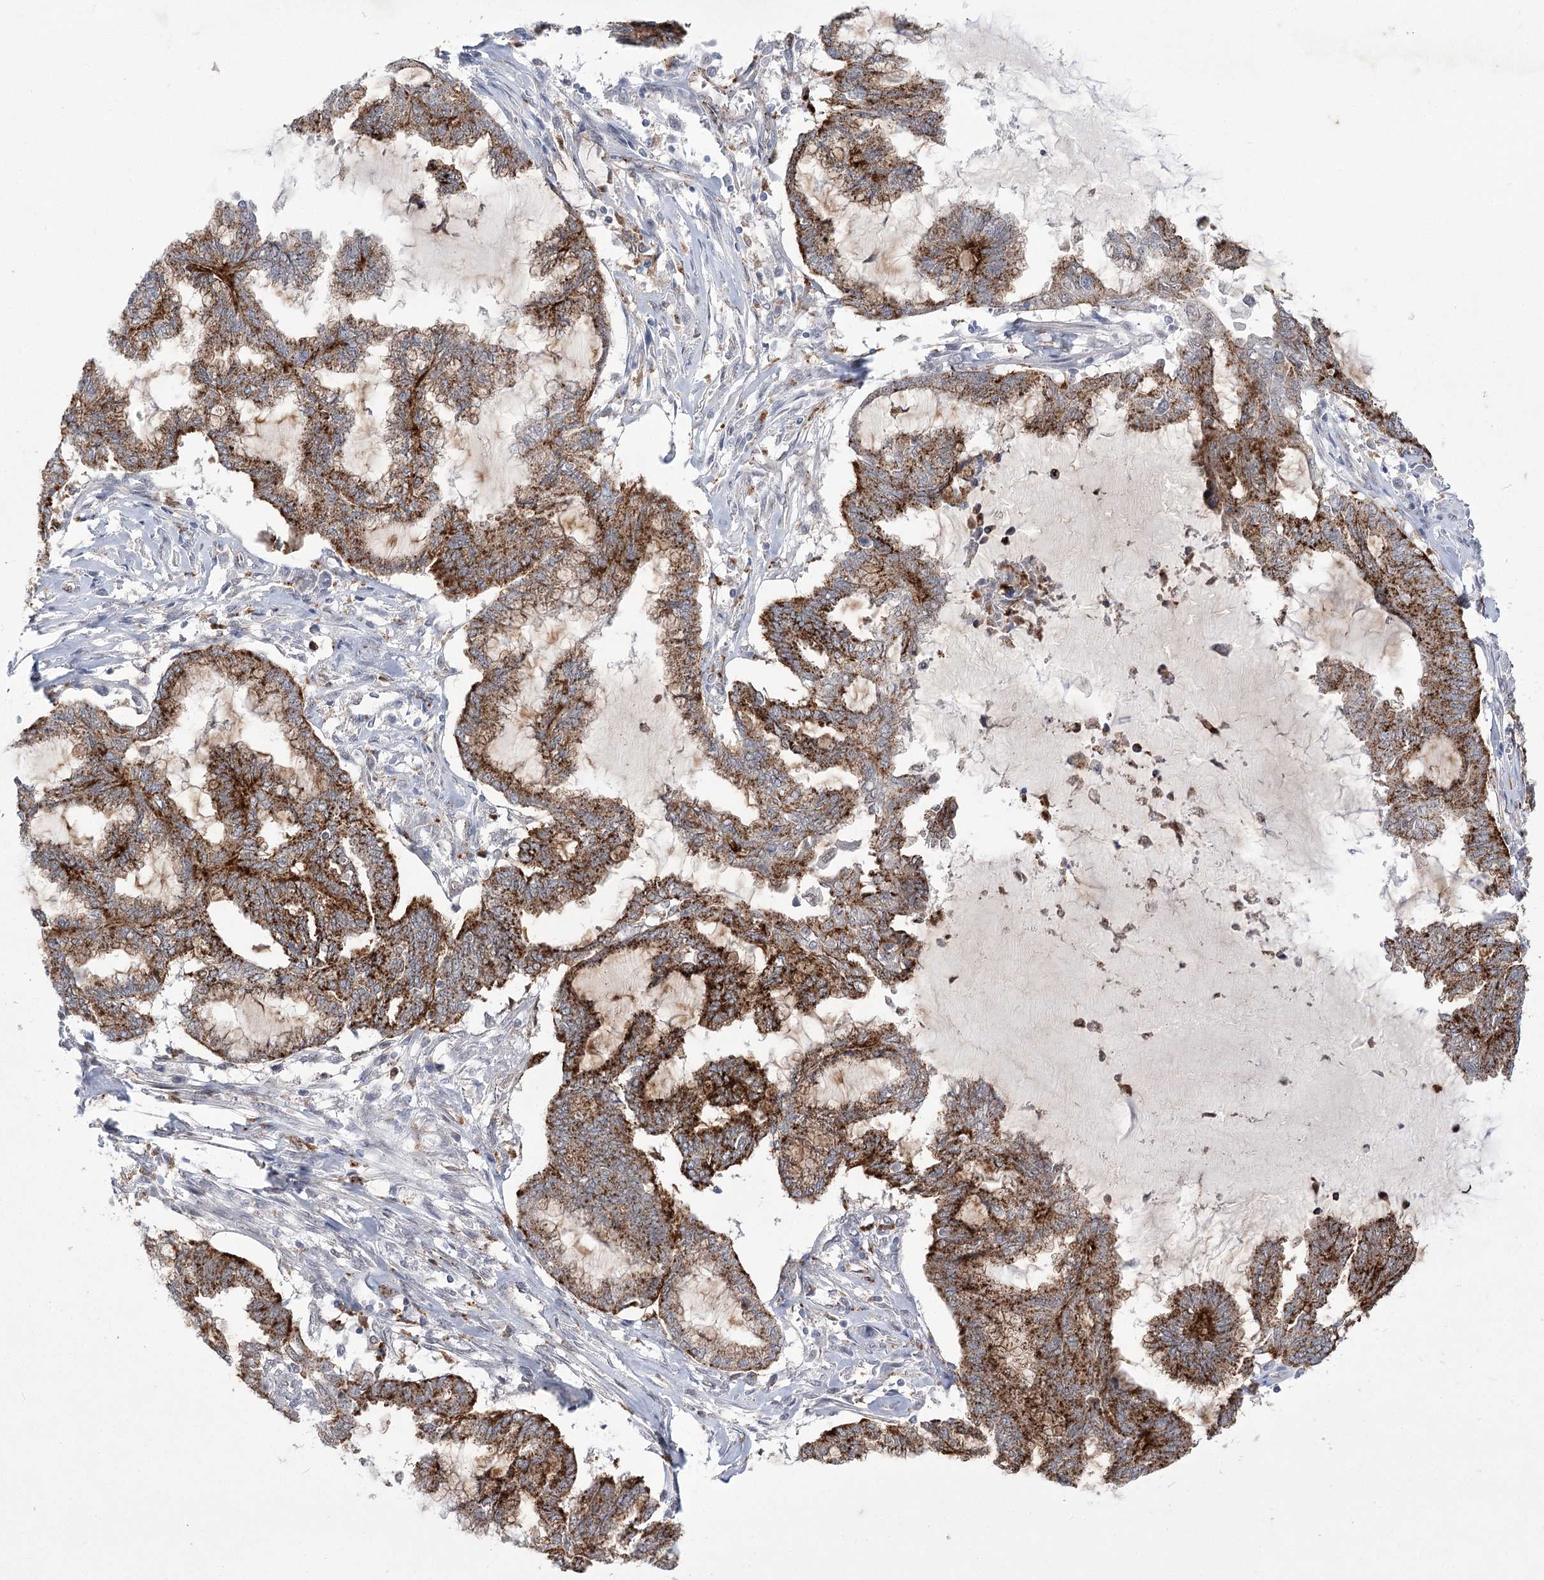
{"staining": {"intensity": "strong", "quantity": ">75%", "location": "cytoplasmic/membranous"}, "tissue": "endometrial cancer", "cell_type": "Tumor cells", "image_type": "cancer", "snomed": [{"axis": "morphology", "description": "Adenocarcinoma, NOS"}, {"axis": "topography", "description": "Endometrium"}], "caption": "The micrograph demonstrates immunohistochemical staining of endometrial cancer. There is strong cytoplasmic/membranous staining is present in approximately >75% of tumor cells.", "gene": "SIAE", "patient": {"sex": "female", "age": 86}}